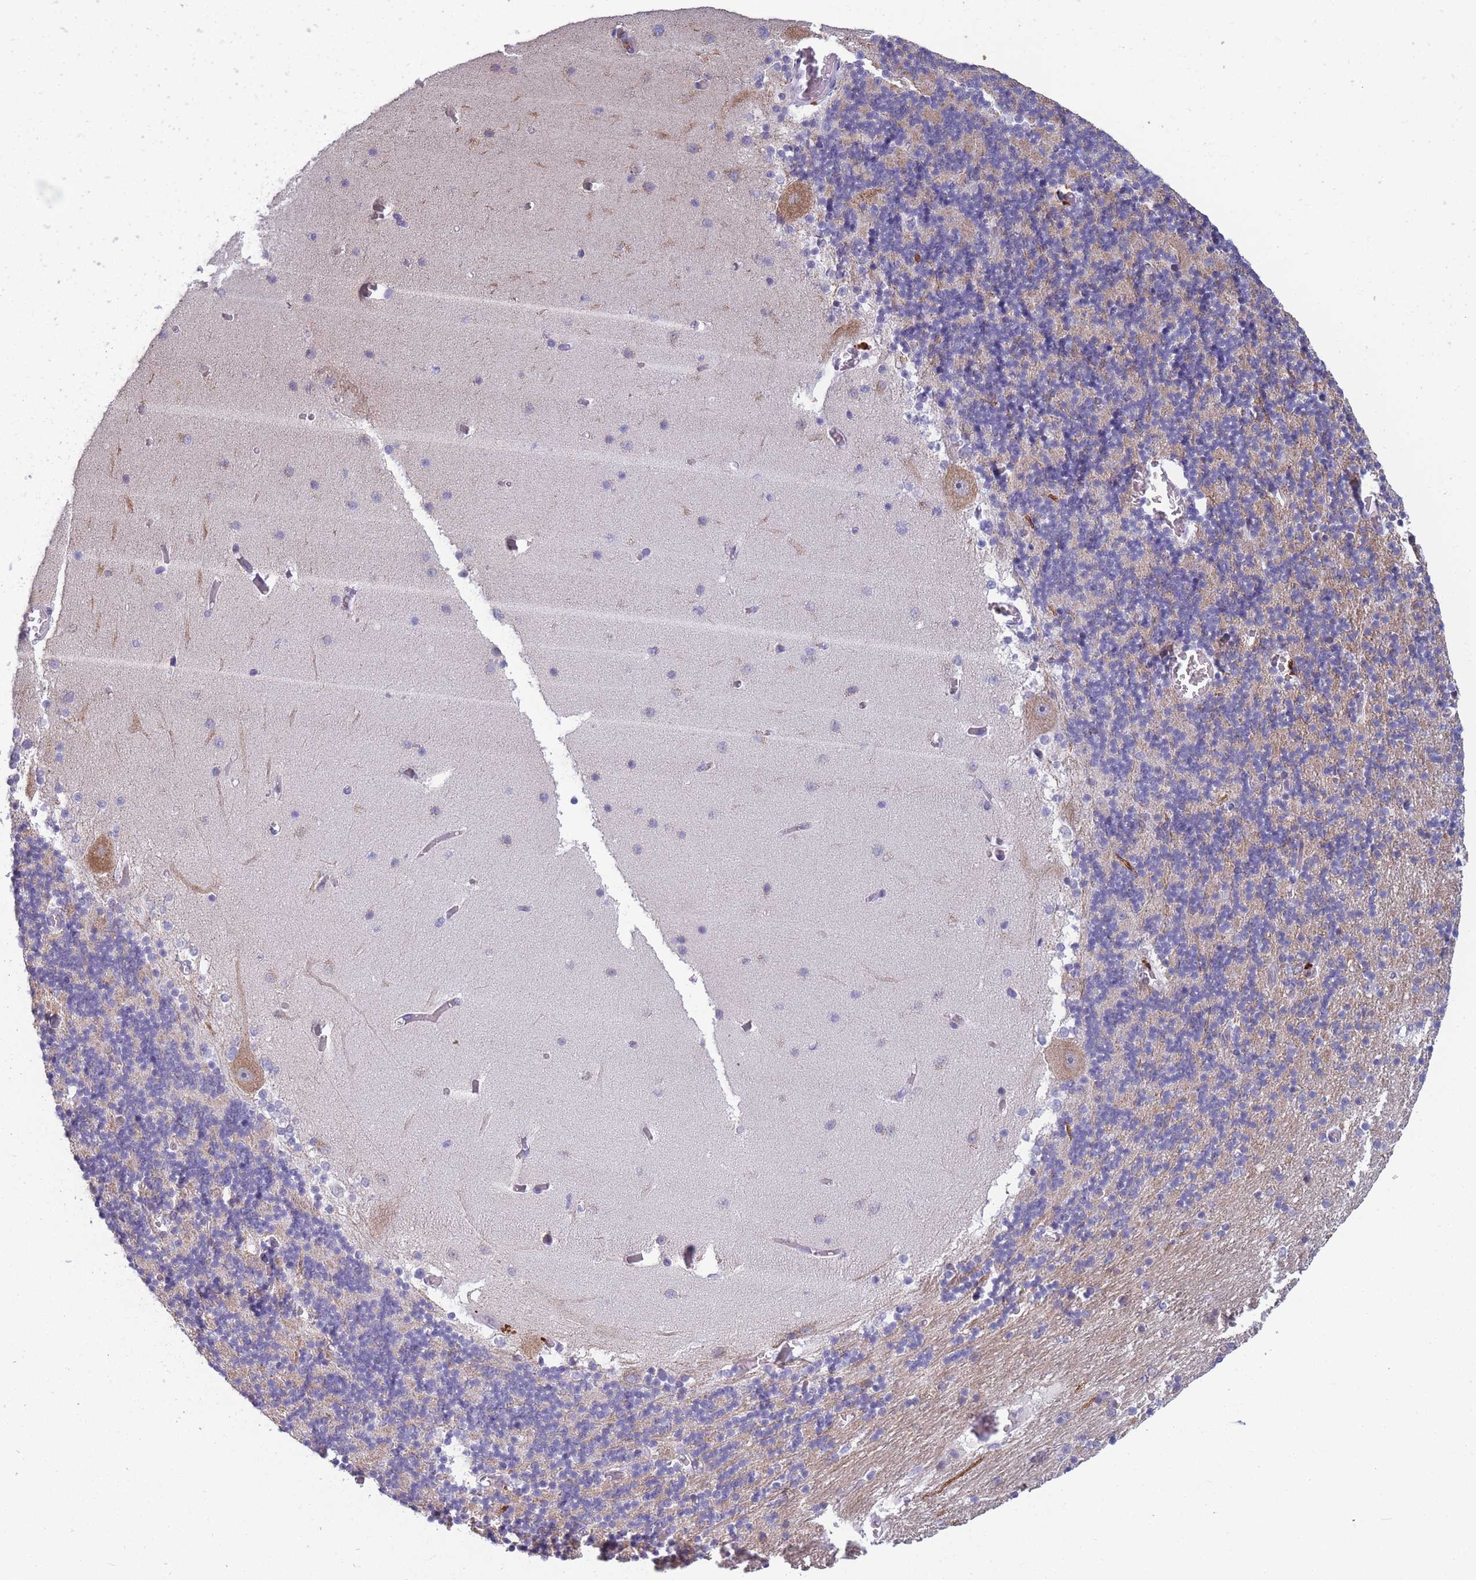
{"staining": {"intensity": "negative", "quantity": "none", "location": "none"}, "tissue": "cerebellum", "cell_type": "Cells in granular layer", "image_type": "normal", "snomed": [{"axis": "morphology", "description": "Normal tissue, NOS"}, {"axis": "topography", "description": "Cerebellum"}], "caption": "A micrograph of human cerebellum is negative for staining in cells in granular layer.", "gene": "NDUFAF6", "patient": {"sex": "female", "age": 28}}